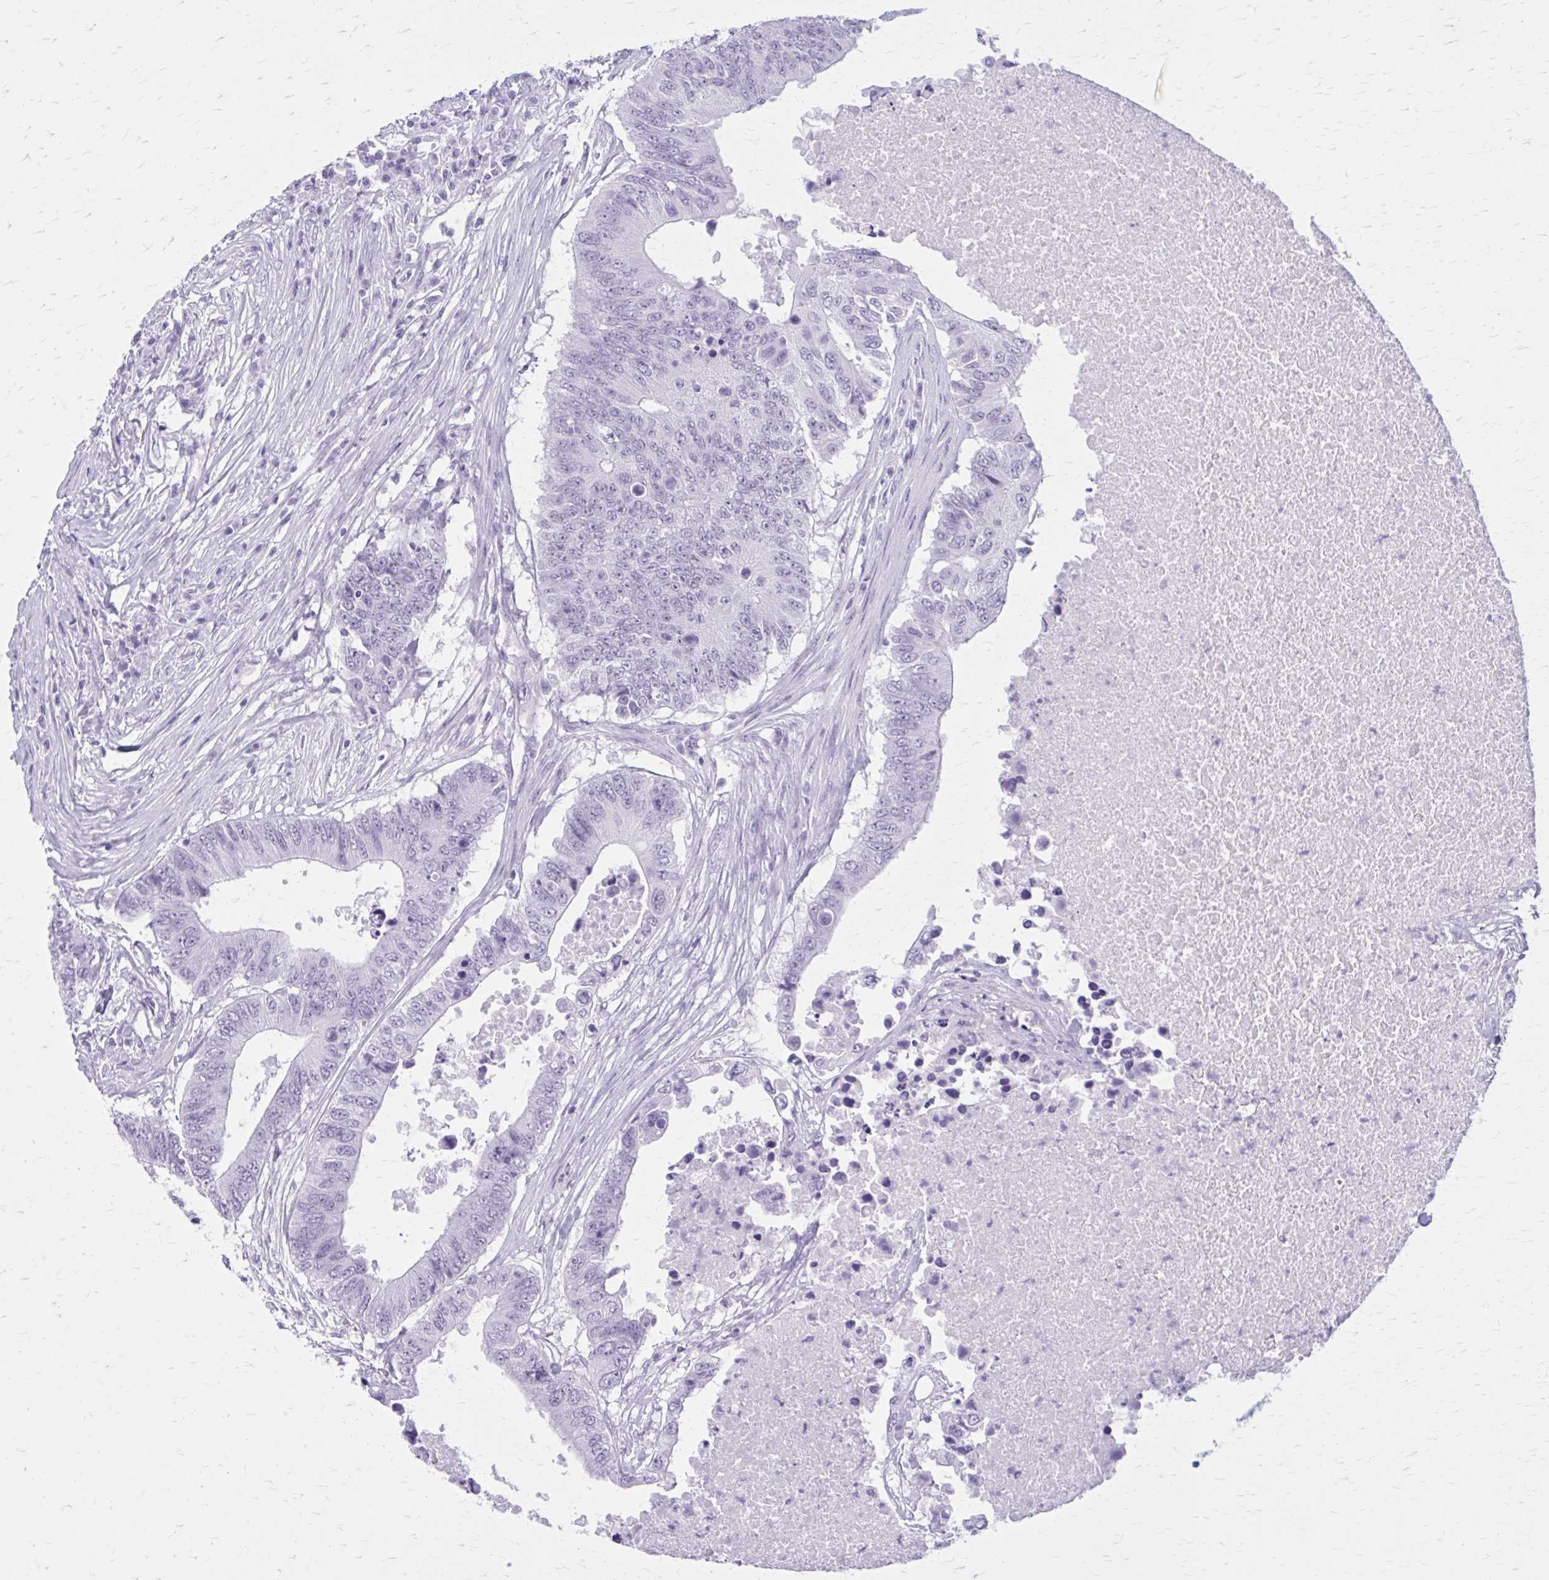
{"staining": {"intensity": "negative", "quantity": "none", "location": "none"}, "tissue": "colorectal cancer", "cell_type": "Tumor cells", "image_type": "cancer", "snomed": [{"axis": "morphology", "description": "Adenocarcinoma, NOS"}, {"axis": "topography", "description": "Colon"}], "caption": "Immunohistochemical staining of colorectal cancer (adenocarcinoma) shows no significant expression in tumor cells. (DAB immunohistochemistry visualized using brightfield microscopy, high magnification).", "gene": "GAD1", "patient": {"sex": "male", "age": 71}}